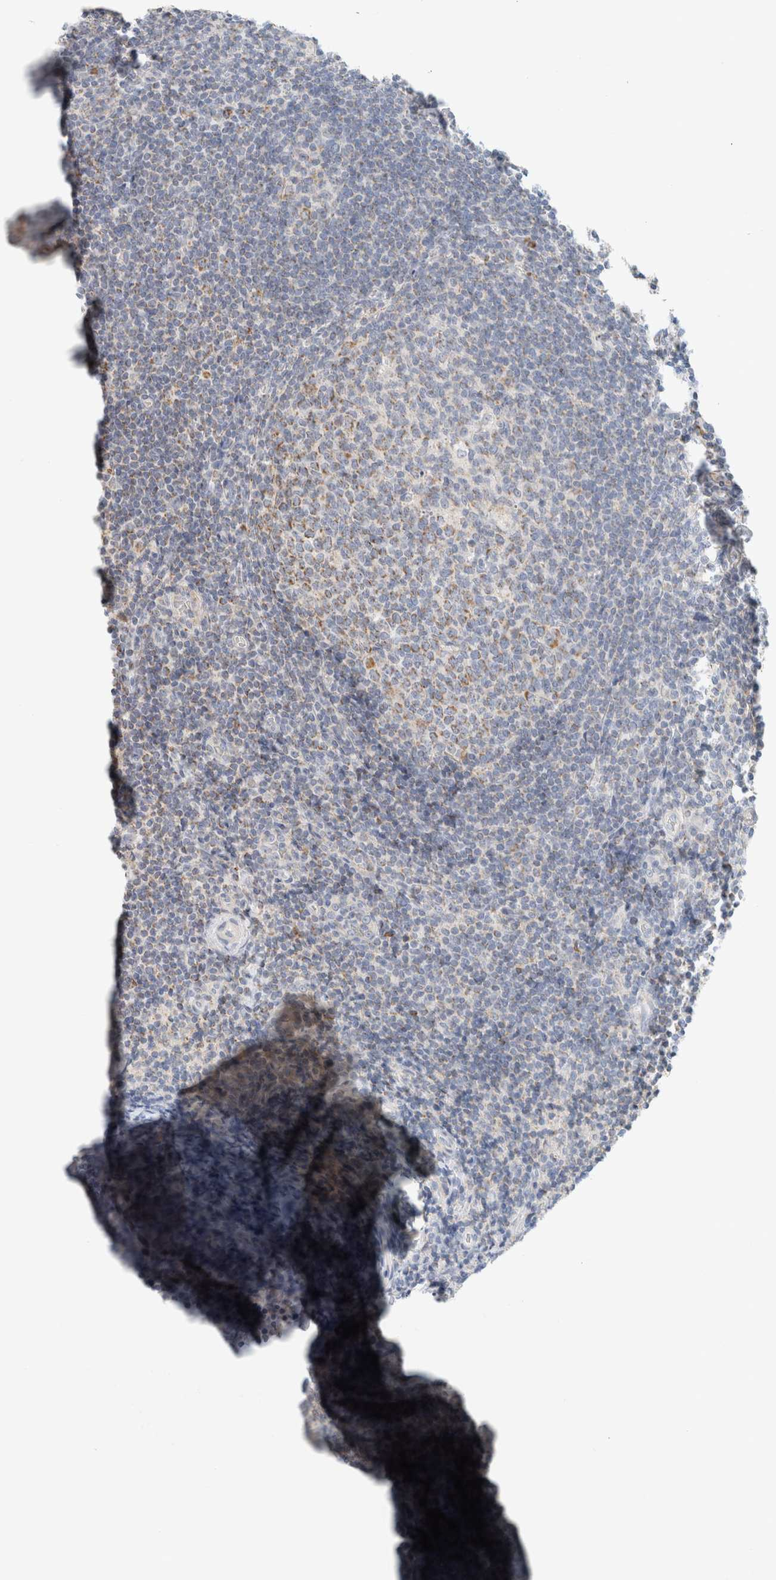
{"staining": {"intensity": "moderate", "quantity": "25%-75%", "location": "cytoplasmic/membranous"}, "tissue": "tonsil", "cell_type": "Germinal center cells", "image_type": "normal", "snomed": [{"axis": "morphology", "description": "Normal tissue, NOS"}, {"axis": "topography", "description": "Tonsil"}], "caption": "An immunohistochemistry (IHC) photomicrograph of normal tissue is shown. Protein staining in brown labels moderate cytoplasmic/membranous positivity in tonsil within germinal center cells. The staining was performed using DAB (3,3'-diaminobenzidine) to visualize the protein expression in brown, while the nuclei were stained in blue with hematoxylin (Magnification: 20x).", "gene": "HDHD3", "patient": {"sex": "male", "age": 37}}